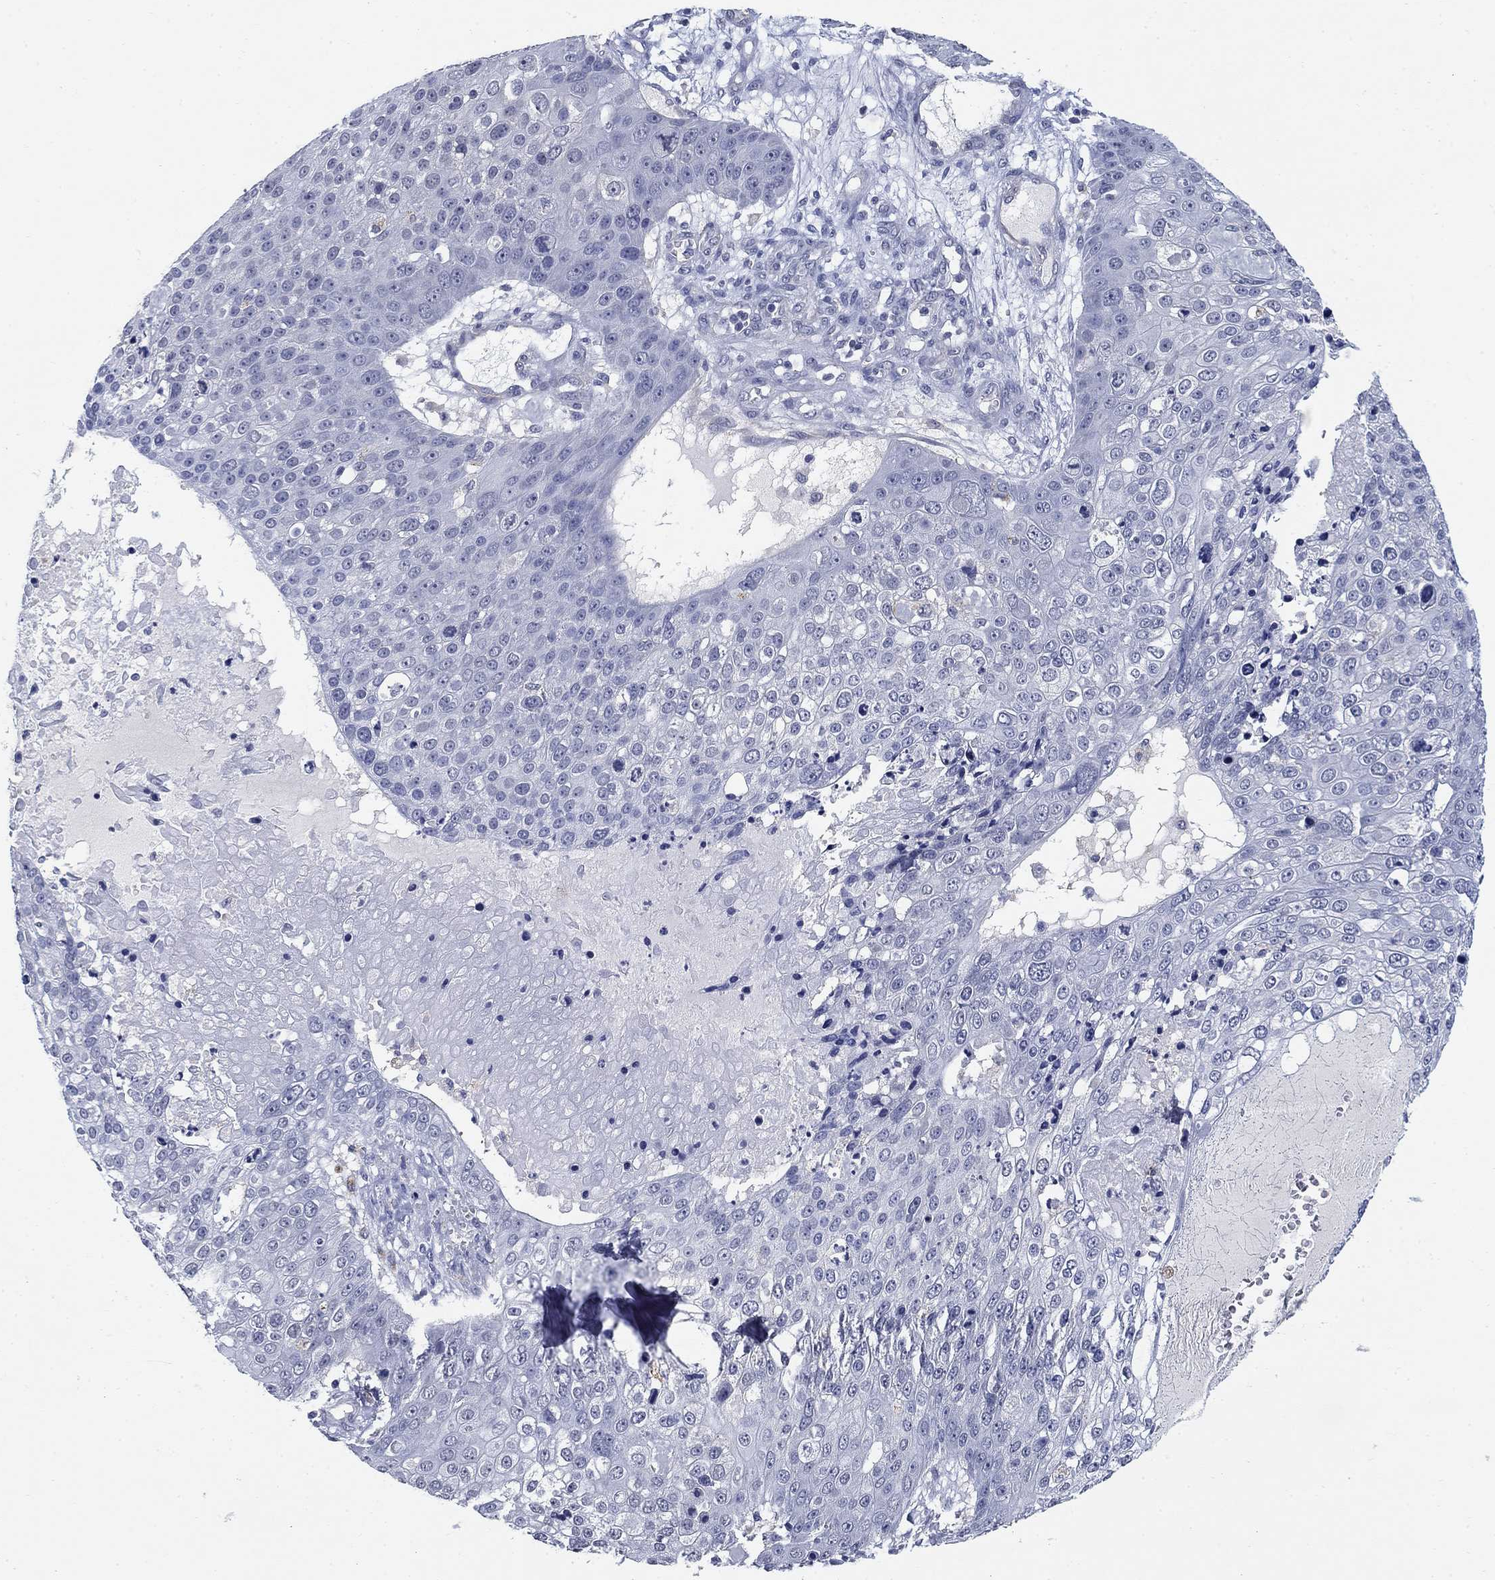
{"staining": {"intensity": "negative", "quantity": "none", "location": "none"}, "tissue": "skin cancer", "cell_type": "Tumor cells", "image_type": "cancer", "snomed": [{"axis": "morphology", "description": "Squamous cell carcinoma, NOS"}, {"axis": "topography", "description": "Skin"}], "caption": "This histopathology image is of skin squamous cell carcinoma stained with immunohistochemistry (IHC) to label a protein in brown with the nuclei are counter-stained blue. There is no positivity in tumor cells. Nuclei are stained in blue.", "gene": "OTUB2", "patient": {"sex": "male", "age": 71}}